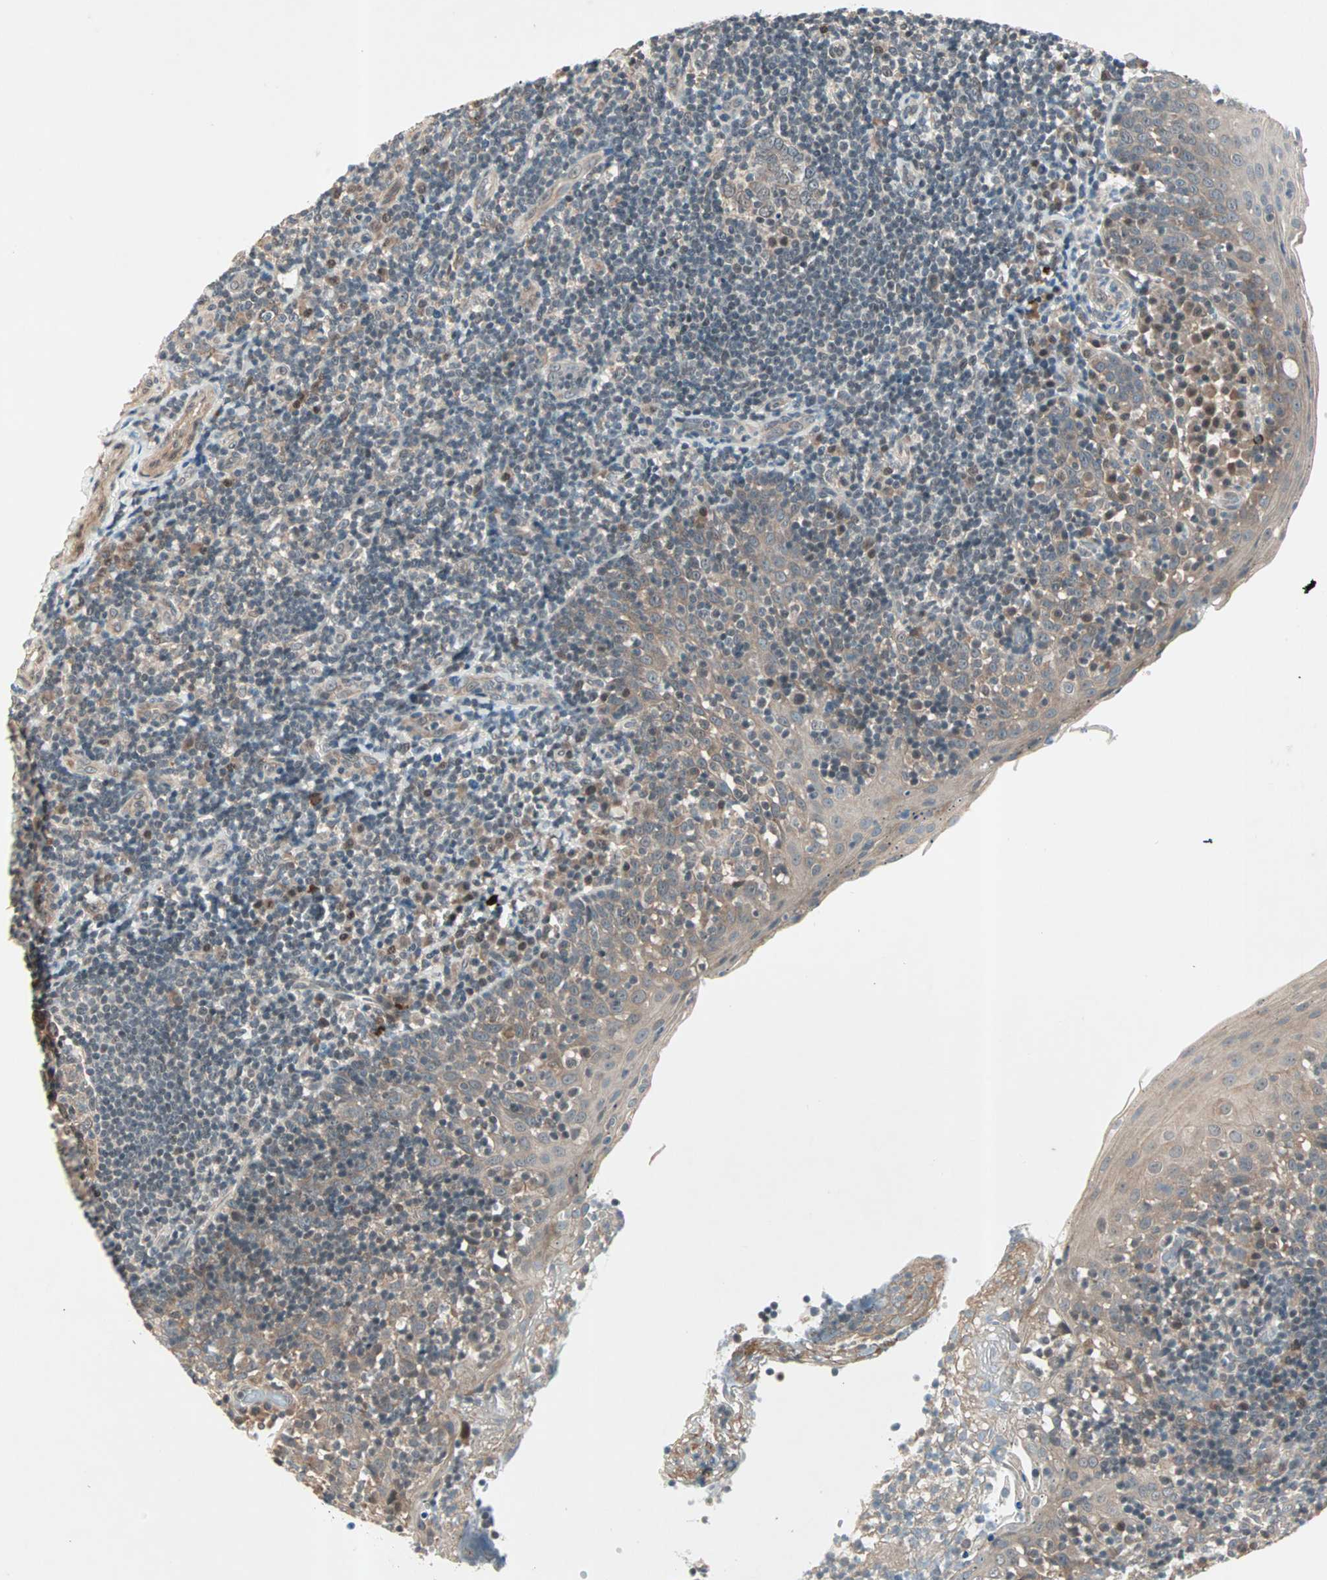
{"staining": {"intensity": "weak", "quantity": ">75%", "location": "cytoplasmic/membranous"}, "tissue": "tonsil", "cell_type": "Germinal center cells", "image_type": "normal", "snomed": [{"axis": "morphology", "description": "Normal tissue, NOS"}, {"axis": "topography", "description": "Tonsil"}], "caption": "Normal tonsil exhibits weak cytoplasmic/membranous expression in approximately >75% of germinal center cells.", "gene": "PGBD1", "patient": {"sex": "female", "age": 40}}